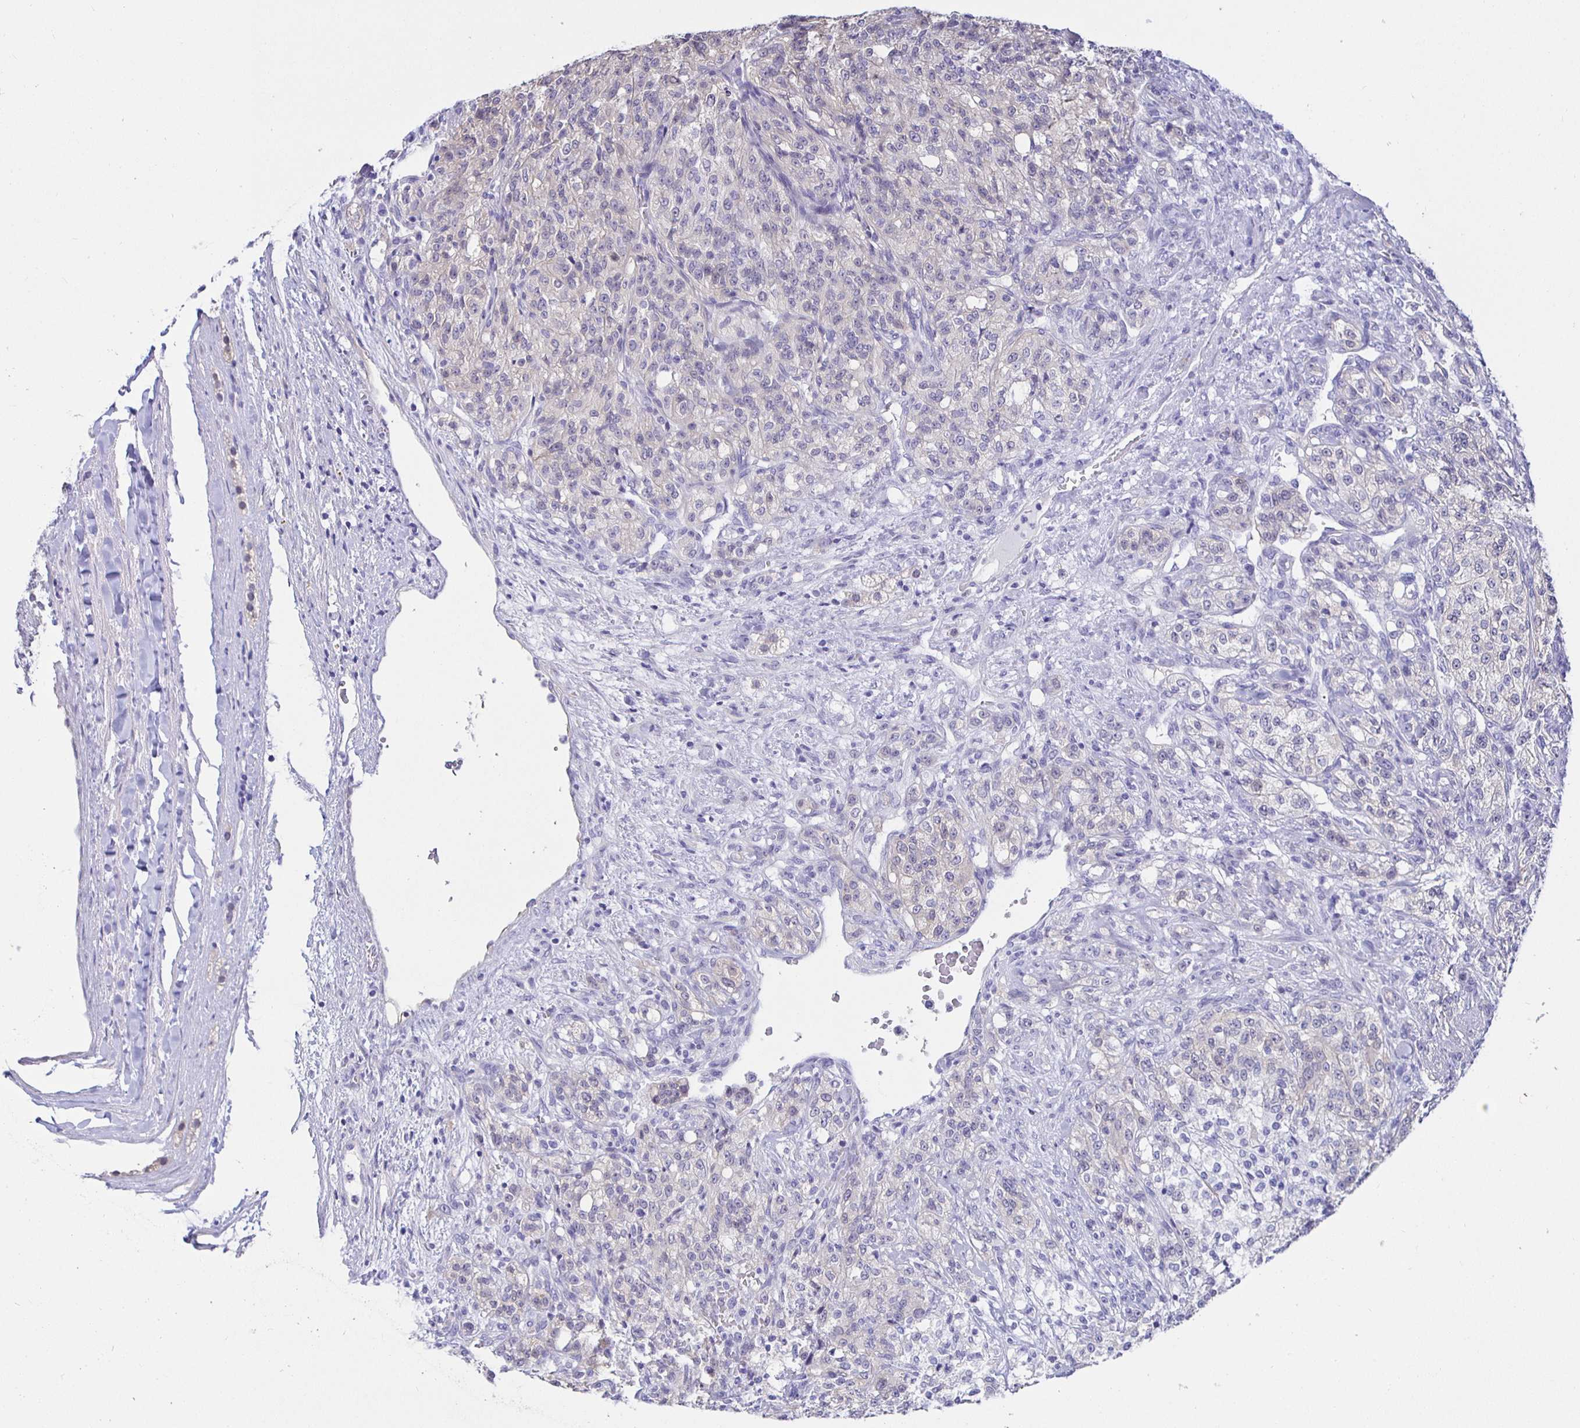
{"staining": {"intensity": "negative", "quantity": "none", "location": "none"}, "tissue": "renal cancer", "cell_type": "Tumor cells", "image_type": "cancer", "snomed": [{"axis": "morphology", "description": "Adenocarcinoma, NOS"}, {"axis": "topography", "description": "Kidney"}], "caption": "This is a histopathology image of immunohistochemistry (IHC) staining of renal adenocarcinoma, which shows no staining in tumor cells.", "gene": "HSPA4L", "patient": {"sex": "female", "age": 63}}